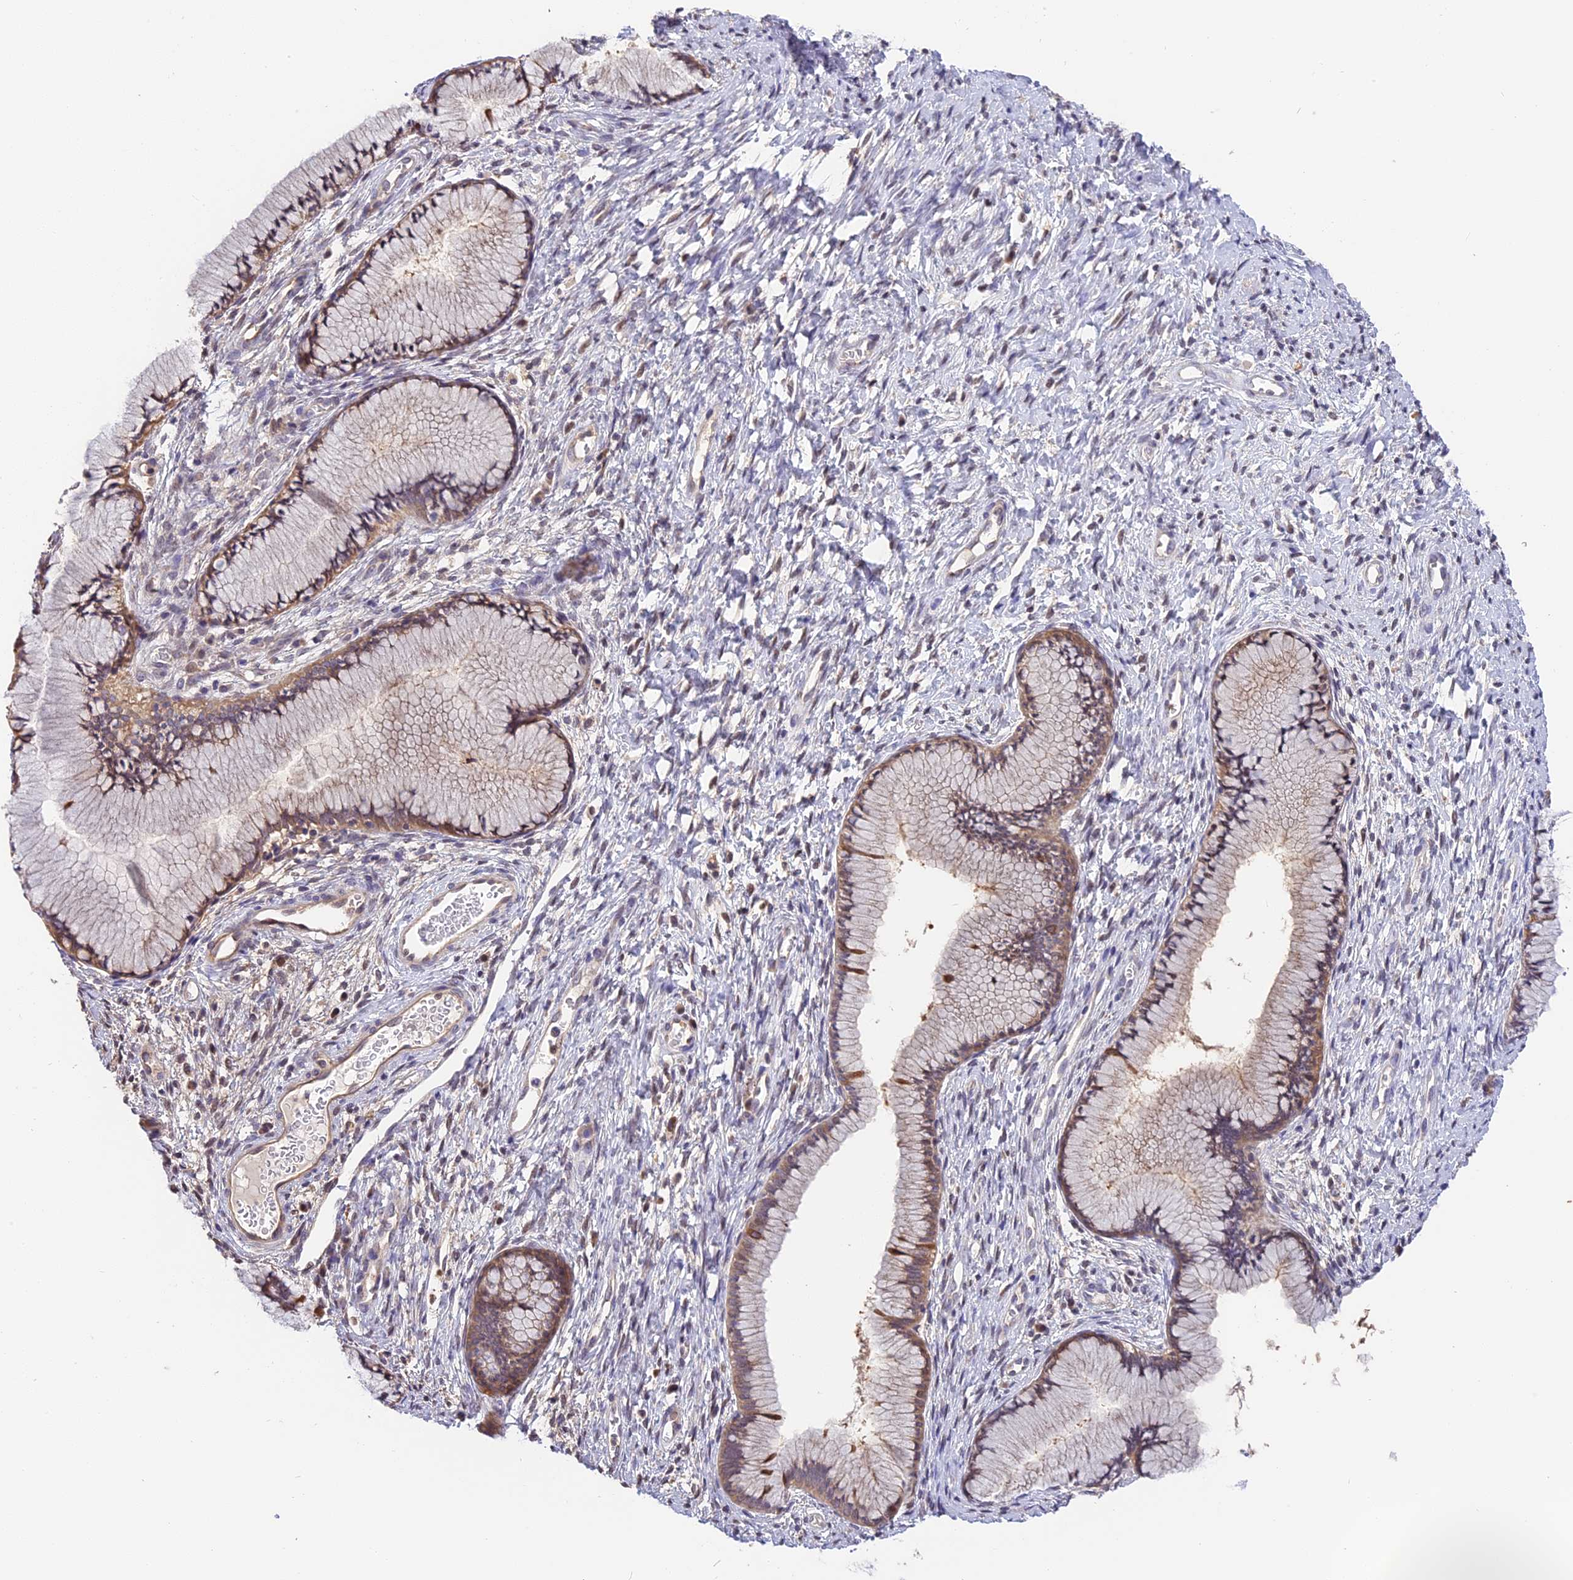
{"staining": {"intensity": "moderate", "quantity": "25%-75%", "location": "cytoplasmic/membranous"}, "tissue": "cervix", "cell_type": "Glandular cells", "image_type": "normal", "snomed": [{"axis": "morphology", "description": "Normal tissue, NOS"}, {"axis": "topography", "description": "Cervix"}], "caption": "Protein staining shows moderate cytoplasmic/membranous staining in approximately 25%-75% of glandular cells in unremarkable cervix. (Brightfield microscopy of DAB IHC at high magnification).", "gene": "BSCL2", "patient": {"sex": "female", "age": 42}}